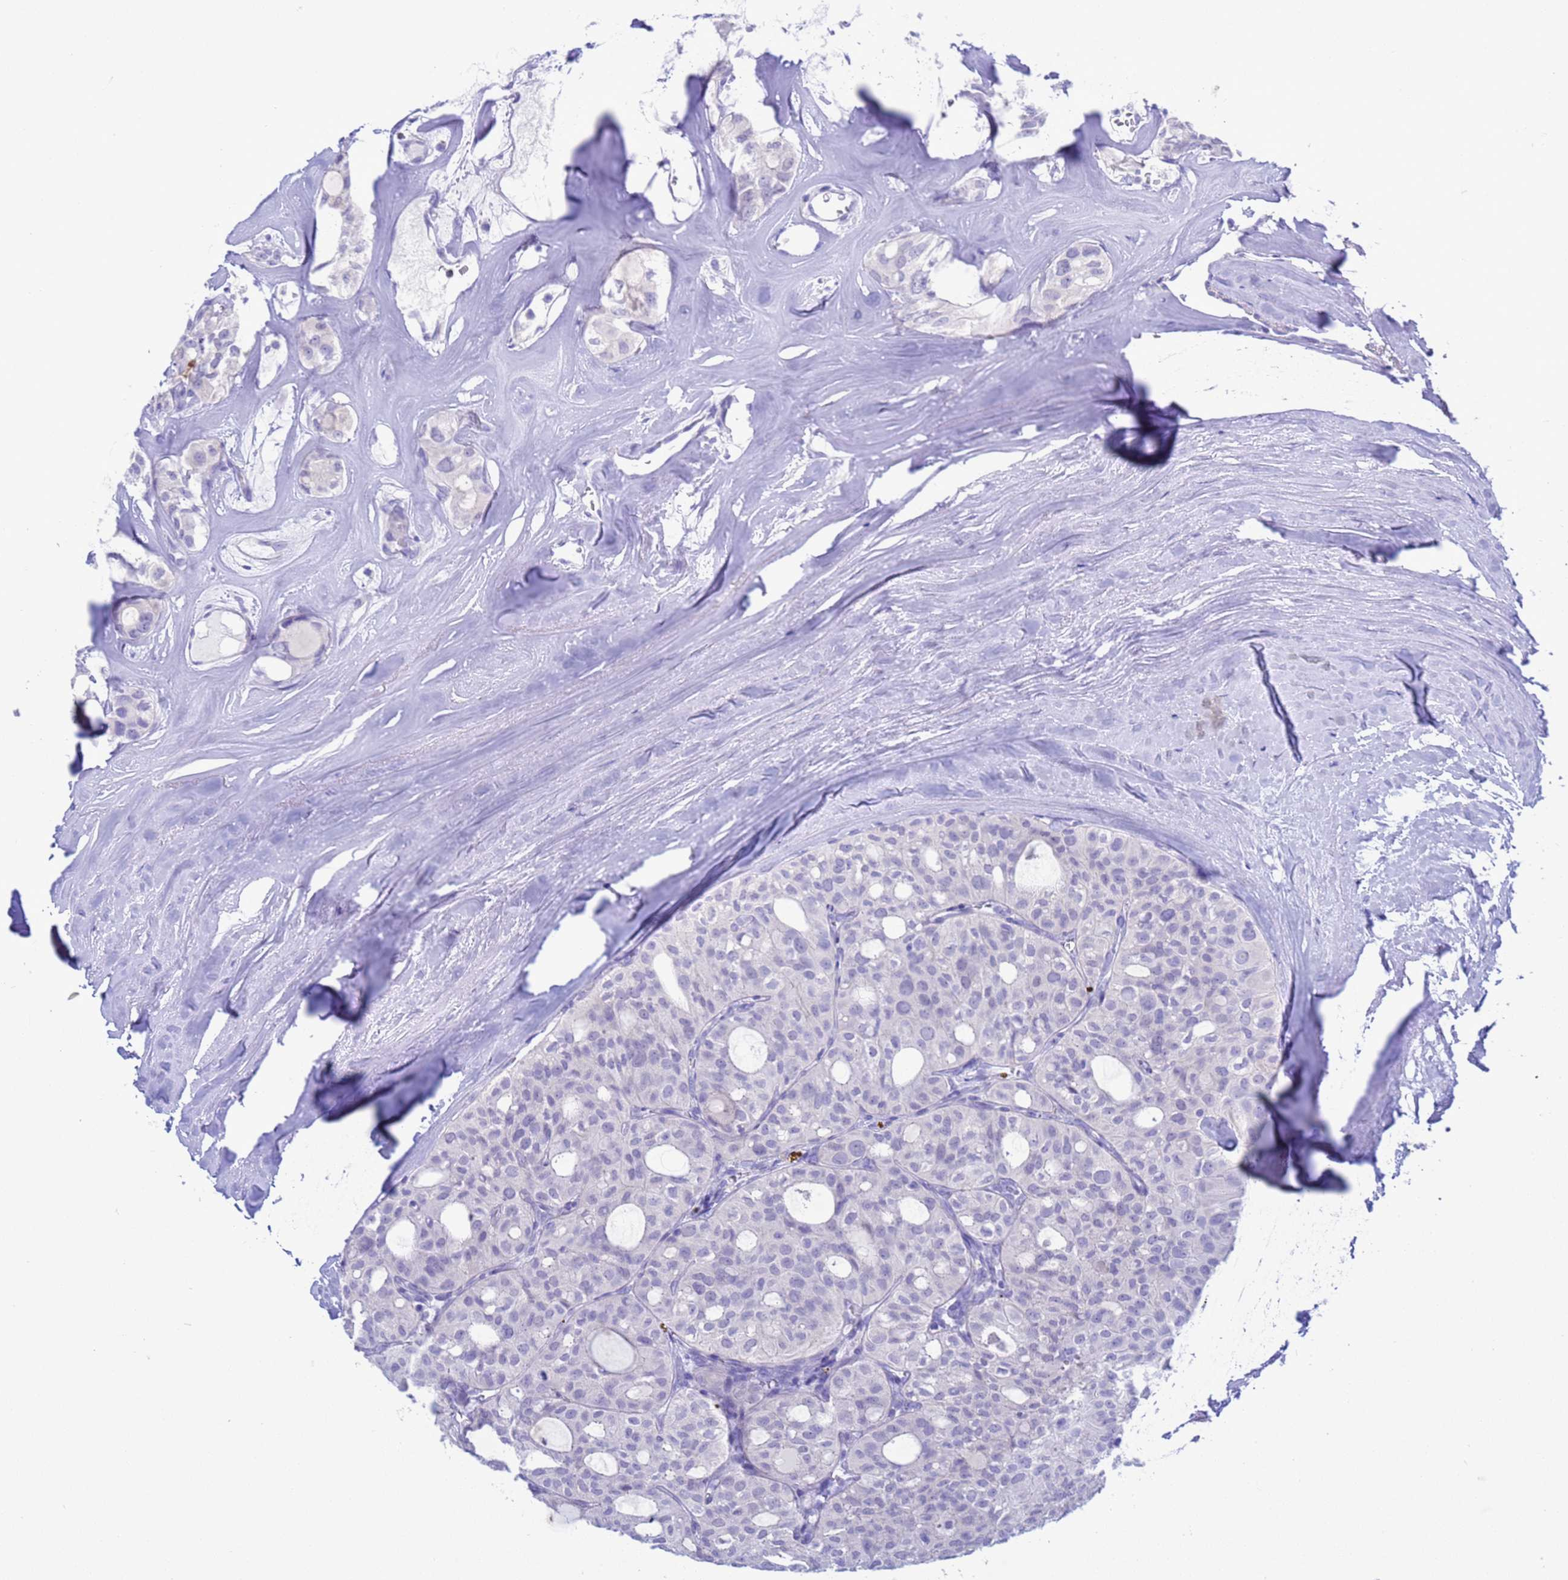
{"staining": {"intensity": "negative", "quantity": "none", "location": "none"}, "tissue": "thyroid cancer", "cell_type": "Tumor cells", "image_type": "cancer", "snomed": [{"axis": "morphology", "description": "Follicular adenoma carcinoma, NOS"}, {"axis": "topography", "description": "Thyroid gland"}], "caption": "High power microscopy image of an IHC photomicrograph of thyroid cancer, revealing no significant expression in tumor cells.", "gene": "GSTM1", "patient": {"sex": "male", "age": 75}}